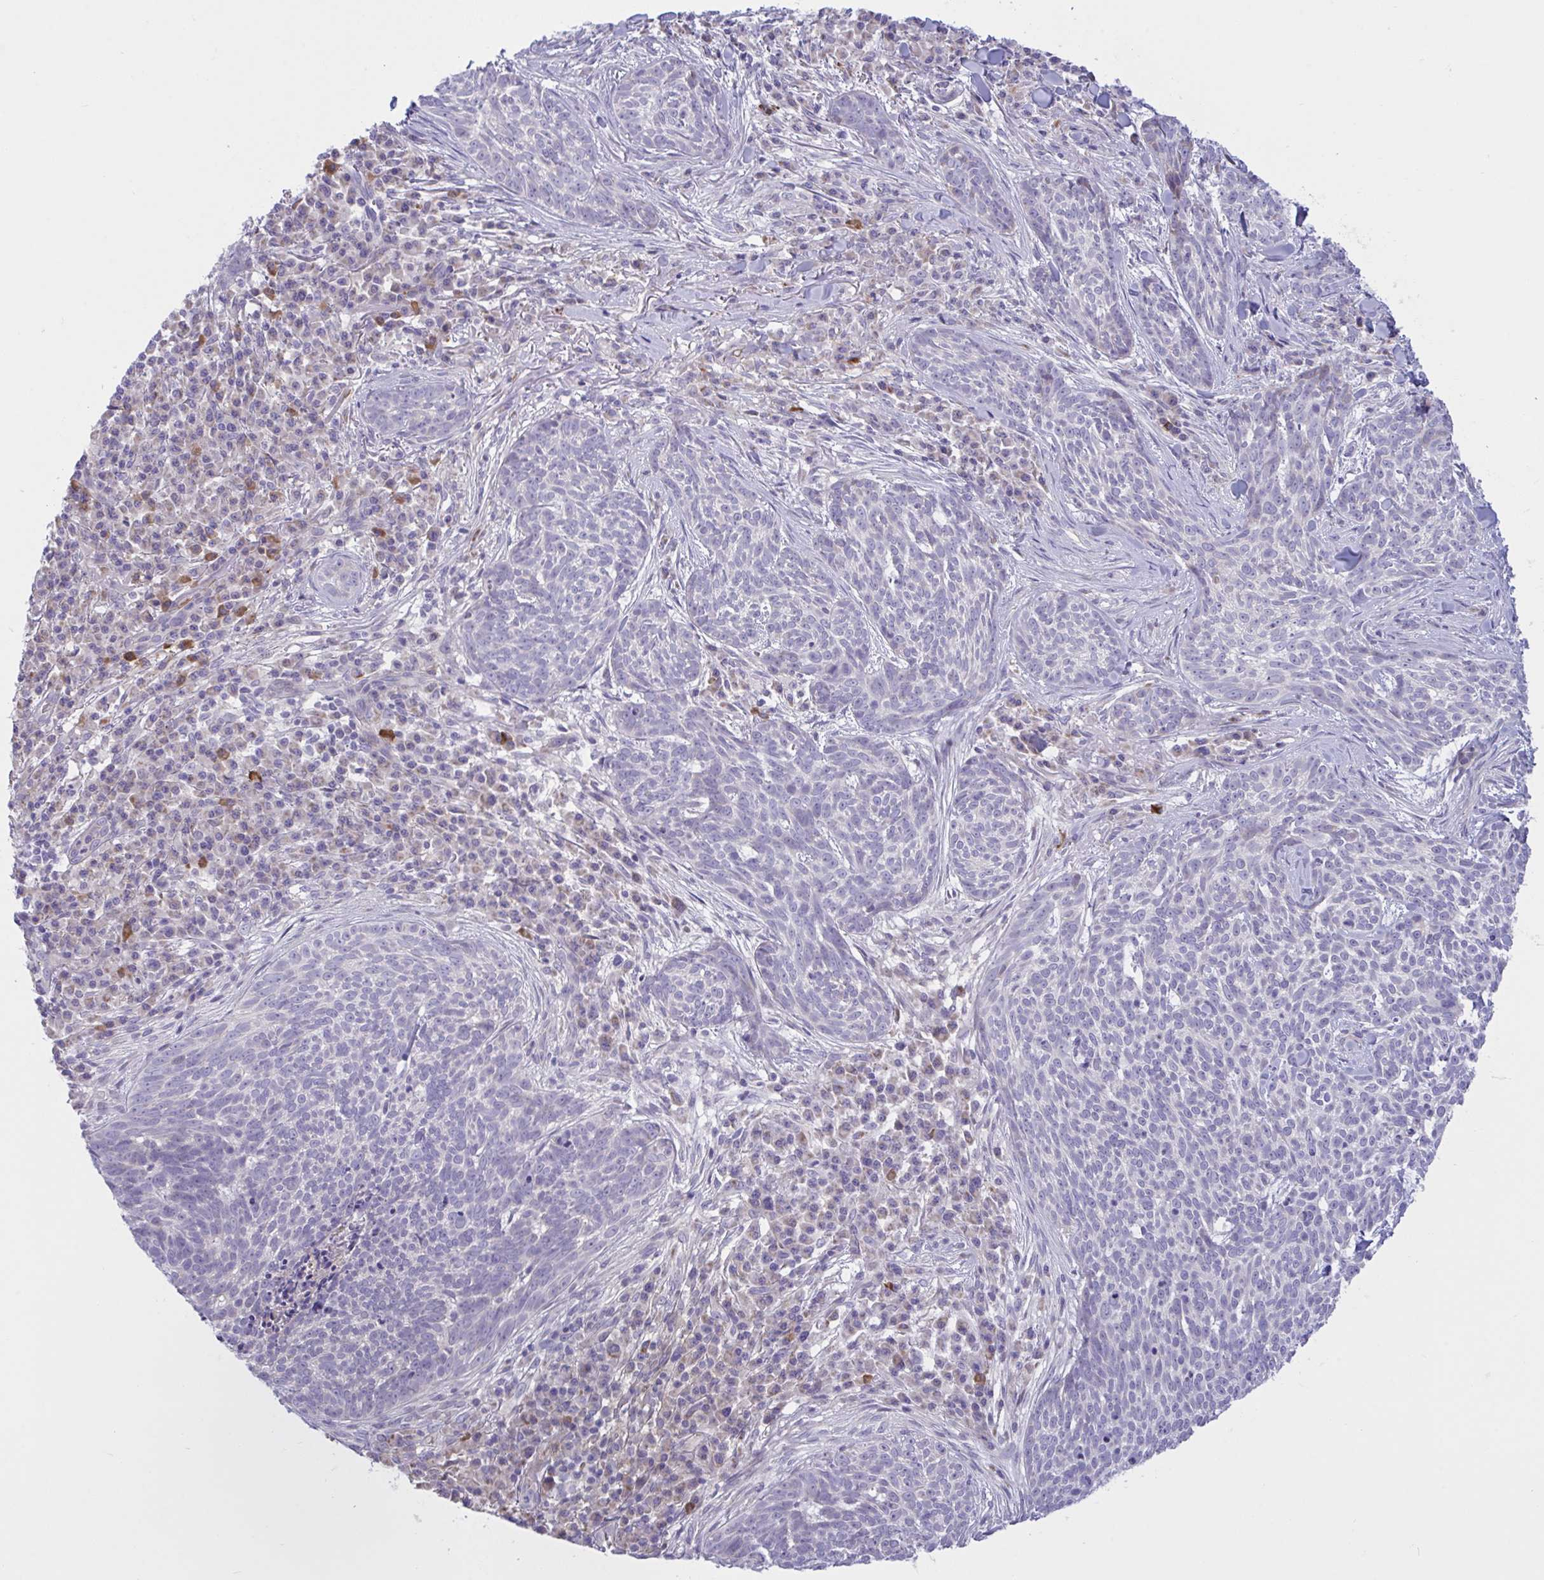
{"staining": {"intensity": "negative", "quantity": "none", "location": "none"}, "tissue": "skin cancer", "cell_type": "Tumor cells", "image_type": "cancer", "snomed": [{"axis": "morphology", "description": "Basal cell carcinoma"}, {"axis": "topography", "description": "Skin"}], "caption": "Protein analysis of skin cancer demonstrates no significant expression in tumor cells.", "gene": "VWC2", "patient": {"sex": "female", "age": 93}}